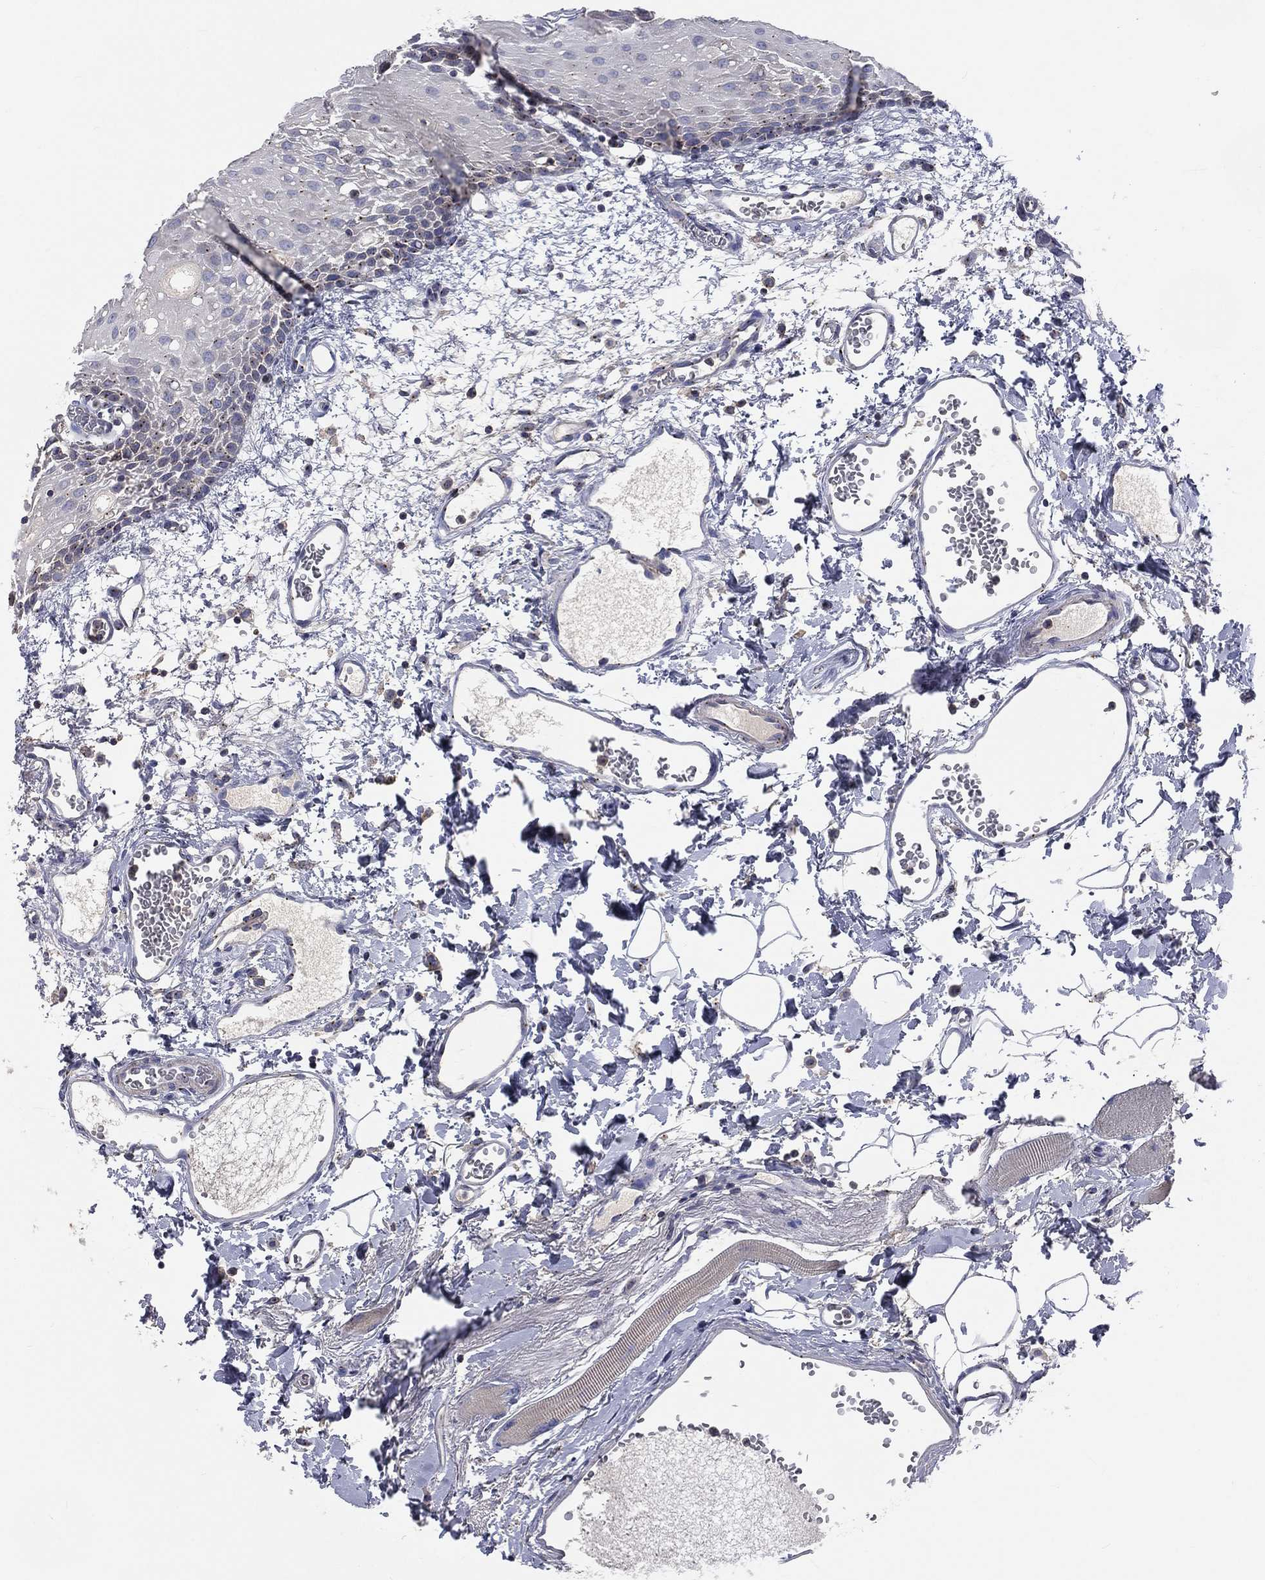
{"staining": {"intensity": "negative", "quantity": "none", "location": "none"}, "tissue": "oral mucosa", "cell_type": "Squamous epithelial cells", "image_type": "normal", "snomed": [{"axis": "morphology", "description": "Normal tissue, NOS"}, {"axis": "morphology", "description": "Squamous cell carcinoma, NOS"}, {"axis": "topography", "description": "Oral tissue"}, {"axis": "topography", "description": "Head-Neck"}], "caption": "Immunohistochemistry of benign human oral mucosa displays no staining in squamous epithelial cells. (DAB (3,3'-diaminobenzidine) IHC with hematoxylin counter stain).", "gene": "CROCC", "patient": {"sex": "female", "age": 70}}